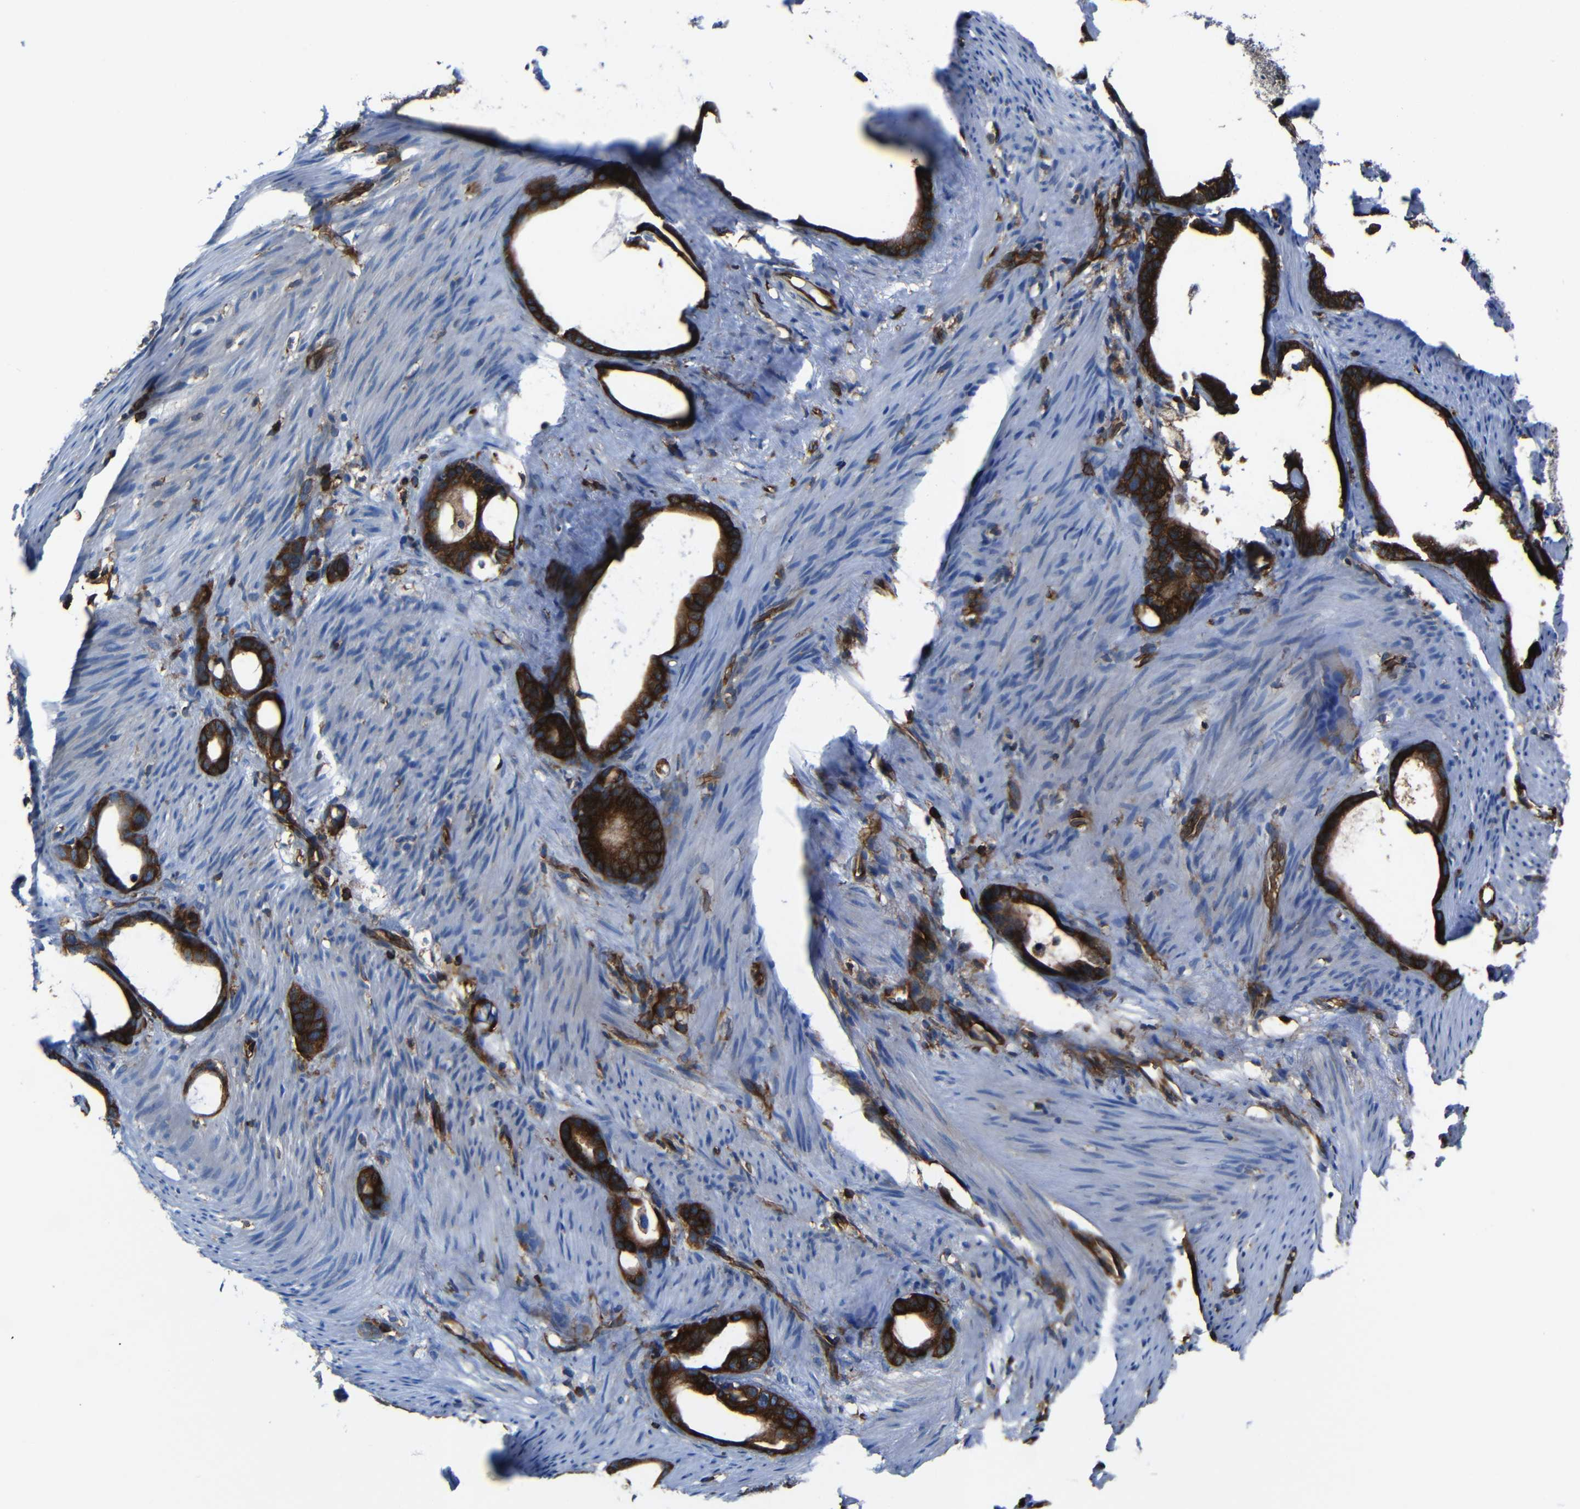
{"staining": {"intensity": "strong", "quantity": ">75%", "location": "cytoplasmic/membranous"}, "tissue": "stomach cancer", "cell_type": "Tumor cells", "image_type": "cancer", "snomed": [{"axis": "morphology", "description": "Adenocarcinoma, NOS"}, {"axis": "topography", "description": "Stomach"}], "caption": "Immunohistochemical staining of human stomach cancer (adenocarcinoma) displays high levels of strong cytoplasmic/membranous protein expression in approximately >75% of tumor cells.", "gene": "ARHGEF1", "patient": {"sex": "female", "age": 75}}